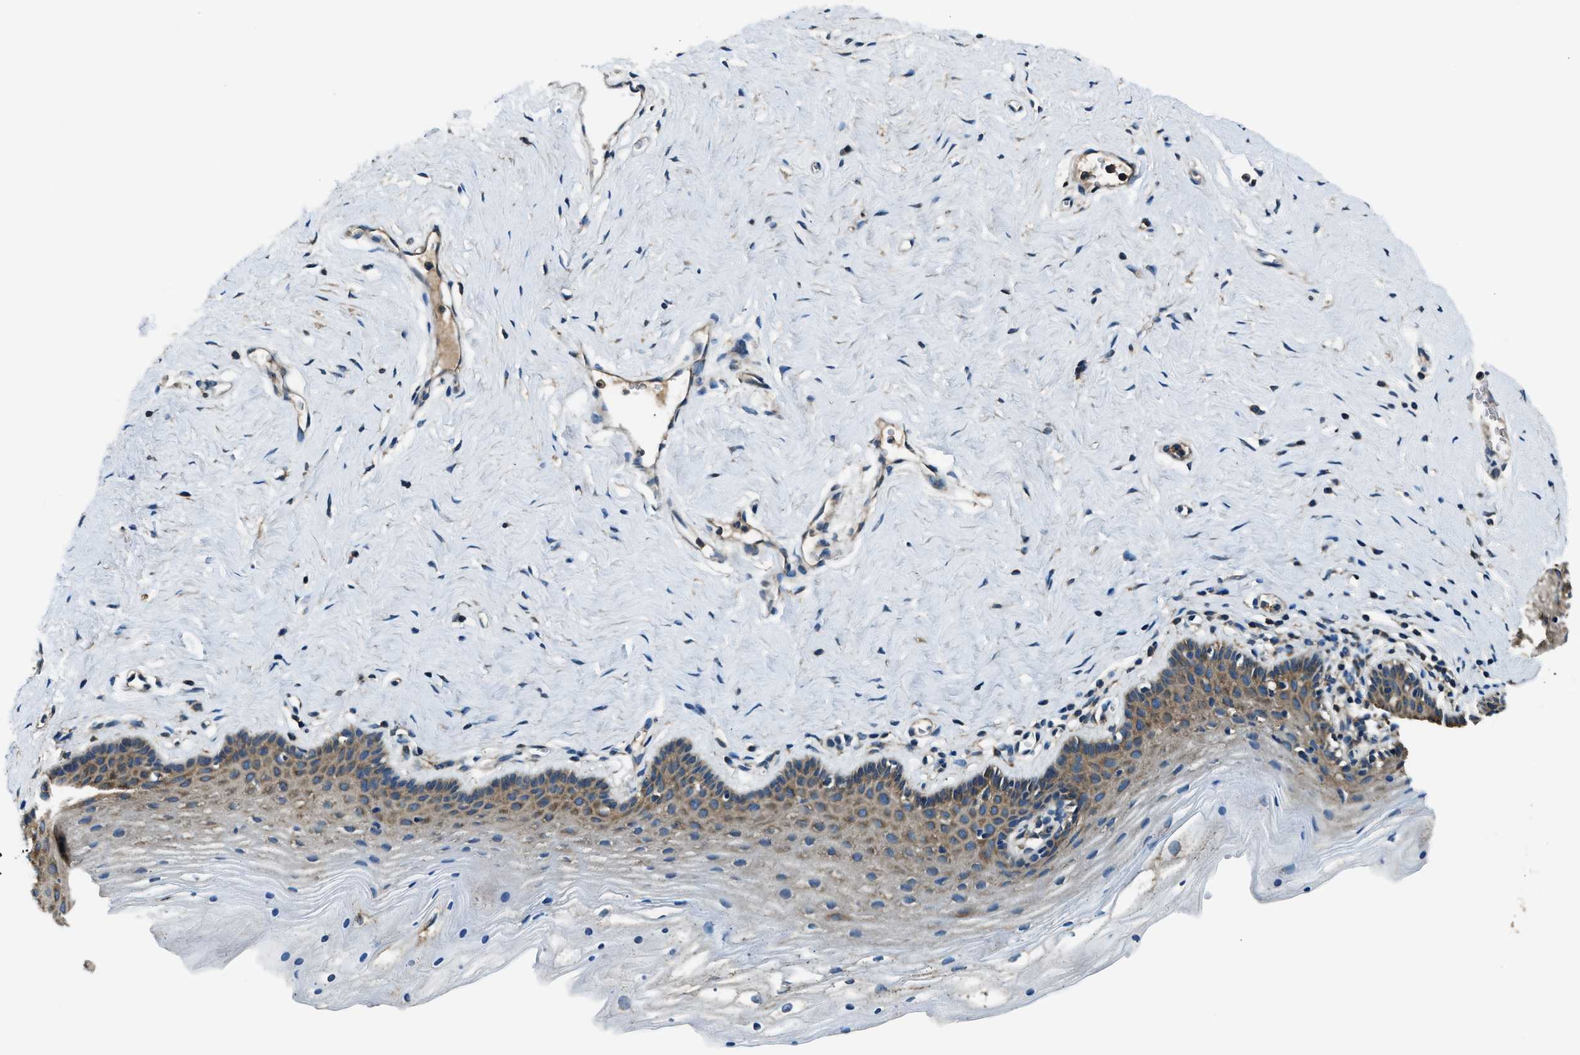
{"staining": {"intensity": "moderate", "quantity": "<25%", "location": "cytoplasmic/membranous"}, "tissue": "vagina", "cell_type": "Squamous epithelial cells", "image_type": "normal", "snomed": [{"axis": "morphology", "description": "Normal tissue, NOS"}, {"axis": "topography", "description": "Vagina"}], "caption": "Moderate cytoplasmic/membranous positivity for a protein is present in approximately <25% of squamous epithelial cells of benign vagina using immunohistochemistry.", "gene": "ARFGAP2", "patient": {"sex": "female", "age": 32}}